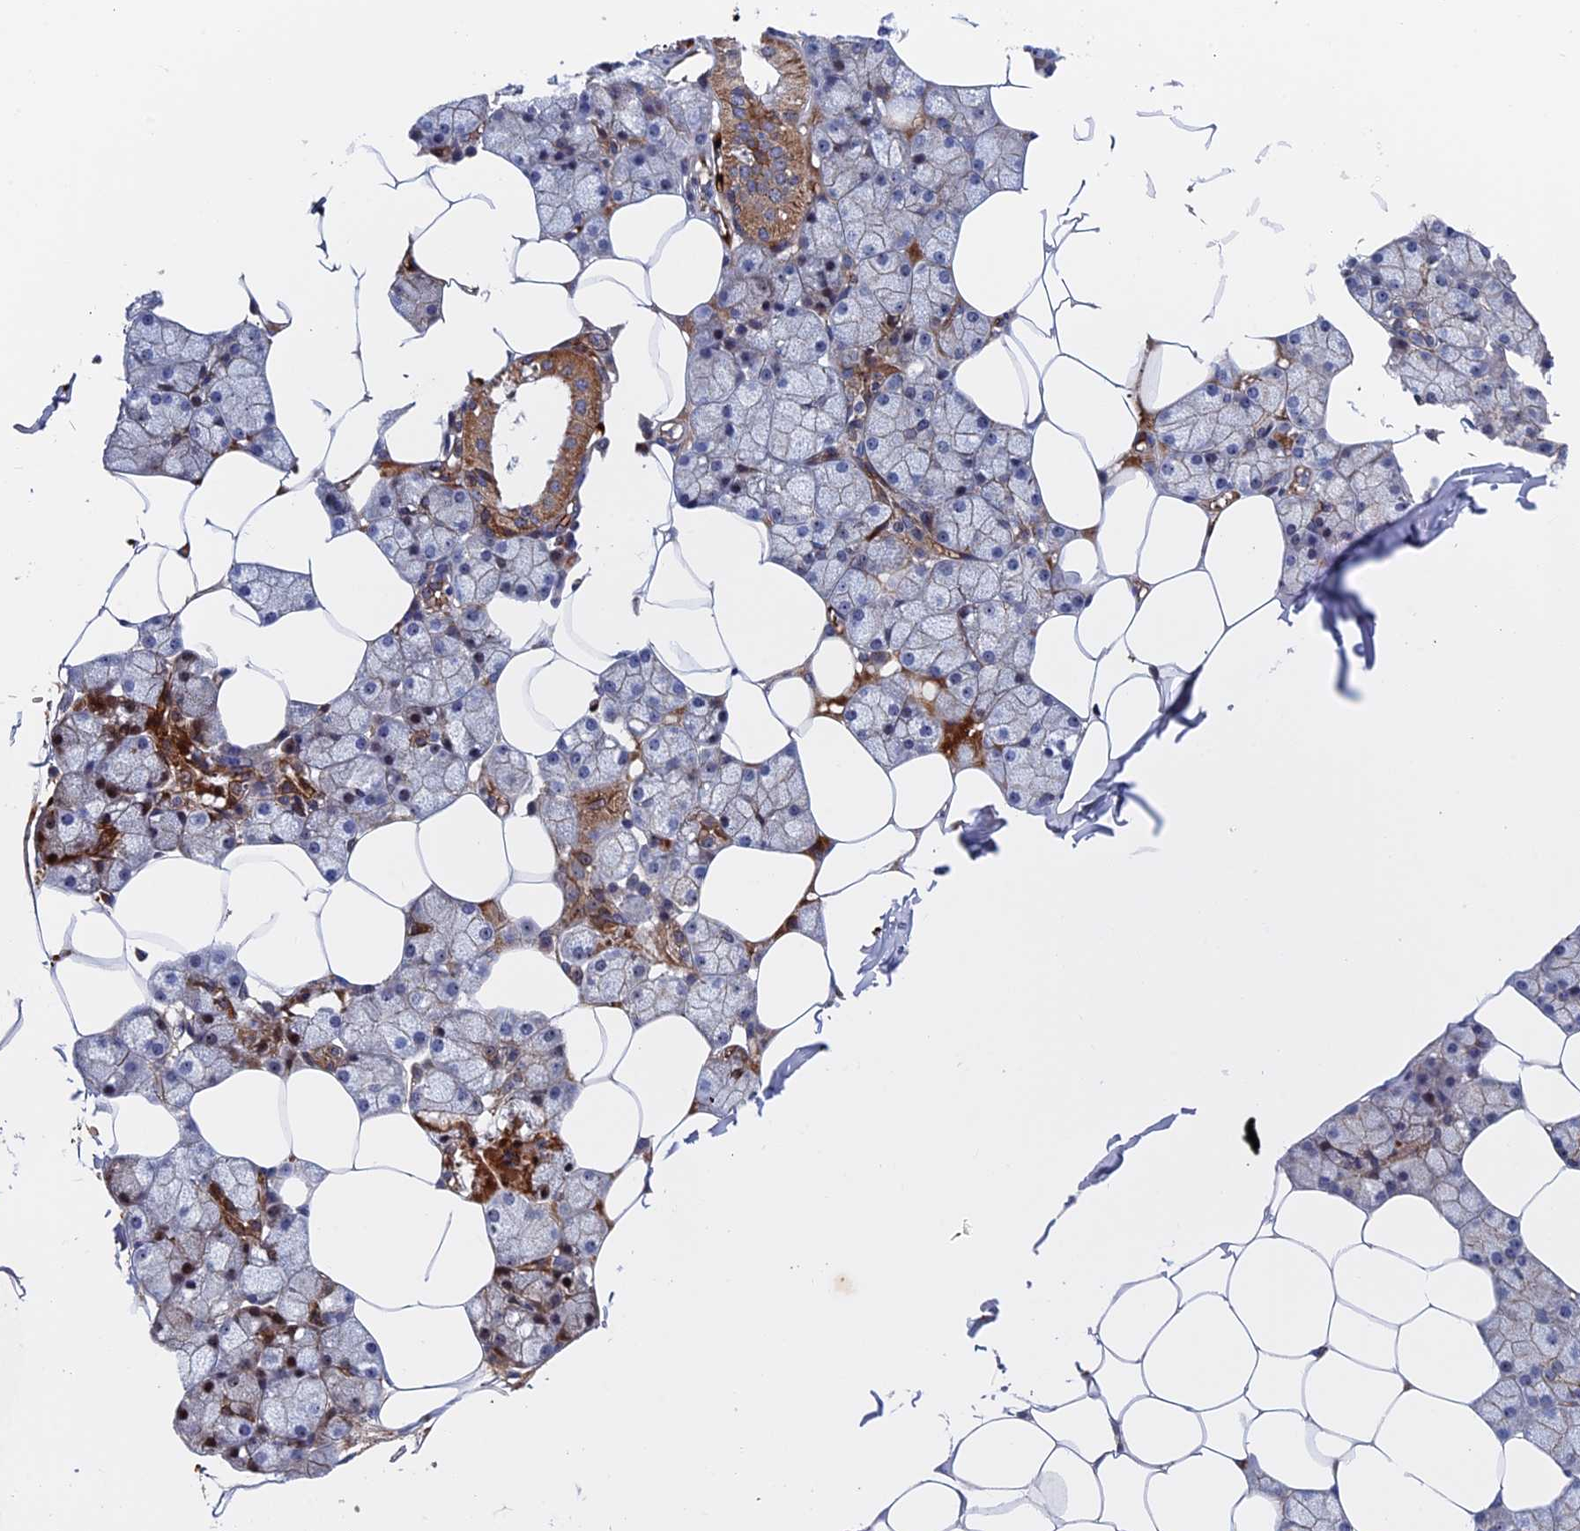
{"staining": {"intensity": "moderate", "quantity": "25%-75%", "location": "cytoplasmic/membranous,nuclear"}, "tissue": "salivary gland", "cell_type": "Glandular cells", "image_type": "normal", "snomed": [{"axis": "morphology", "description": "Normal tissue, NOS"}, {"axis": "topography", "description": "Salivary gland"}], "caption": "Immunohistochemistry image of unremarkable salivary gland: human salivary gland stained using immunohistochemistry reveals medium levels of moderate protein expression localized specifically in the cytoplasmic/membranous,nuclear of glandular cells, appearing as a cytoplasmic/membranous,nuclear brown color.", "gene": "EXOSC9", "patient": {"sex": "male", "age": 62}}